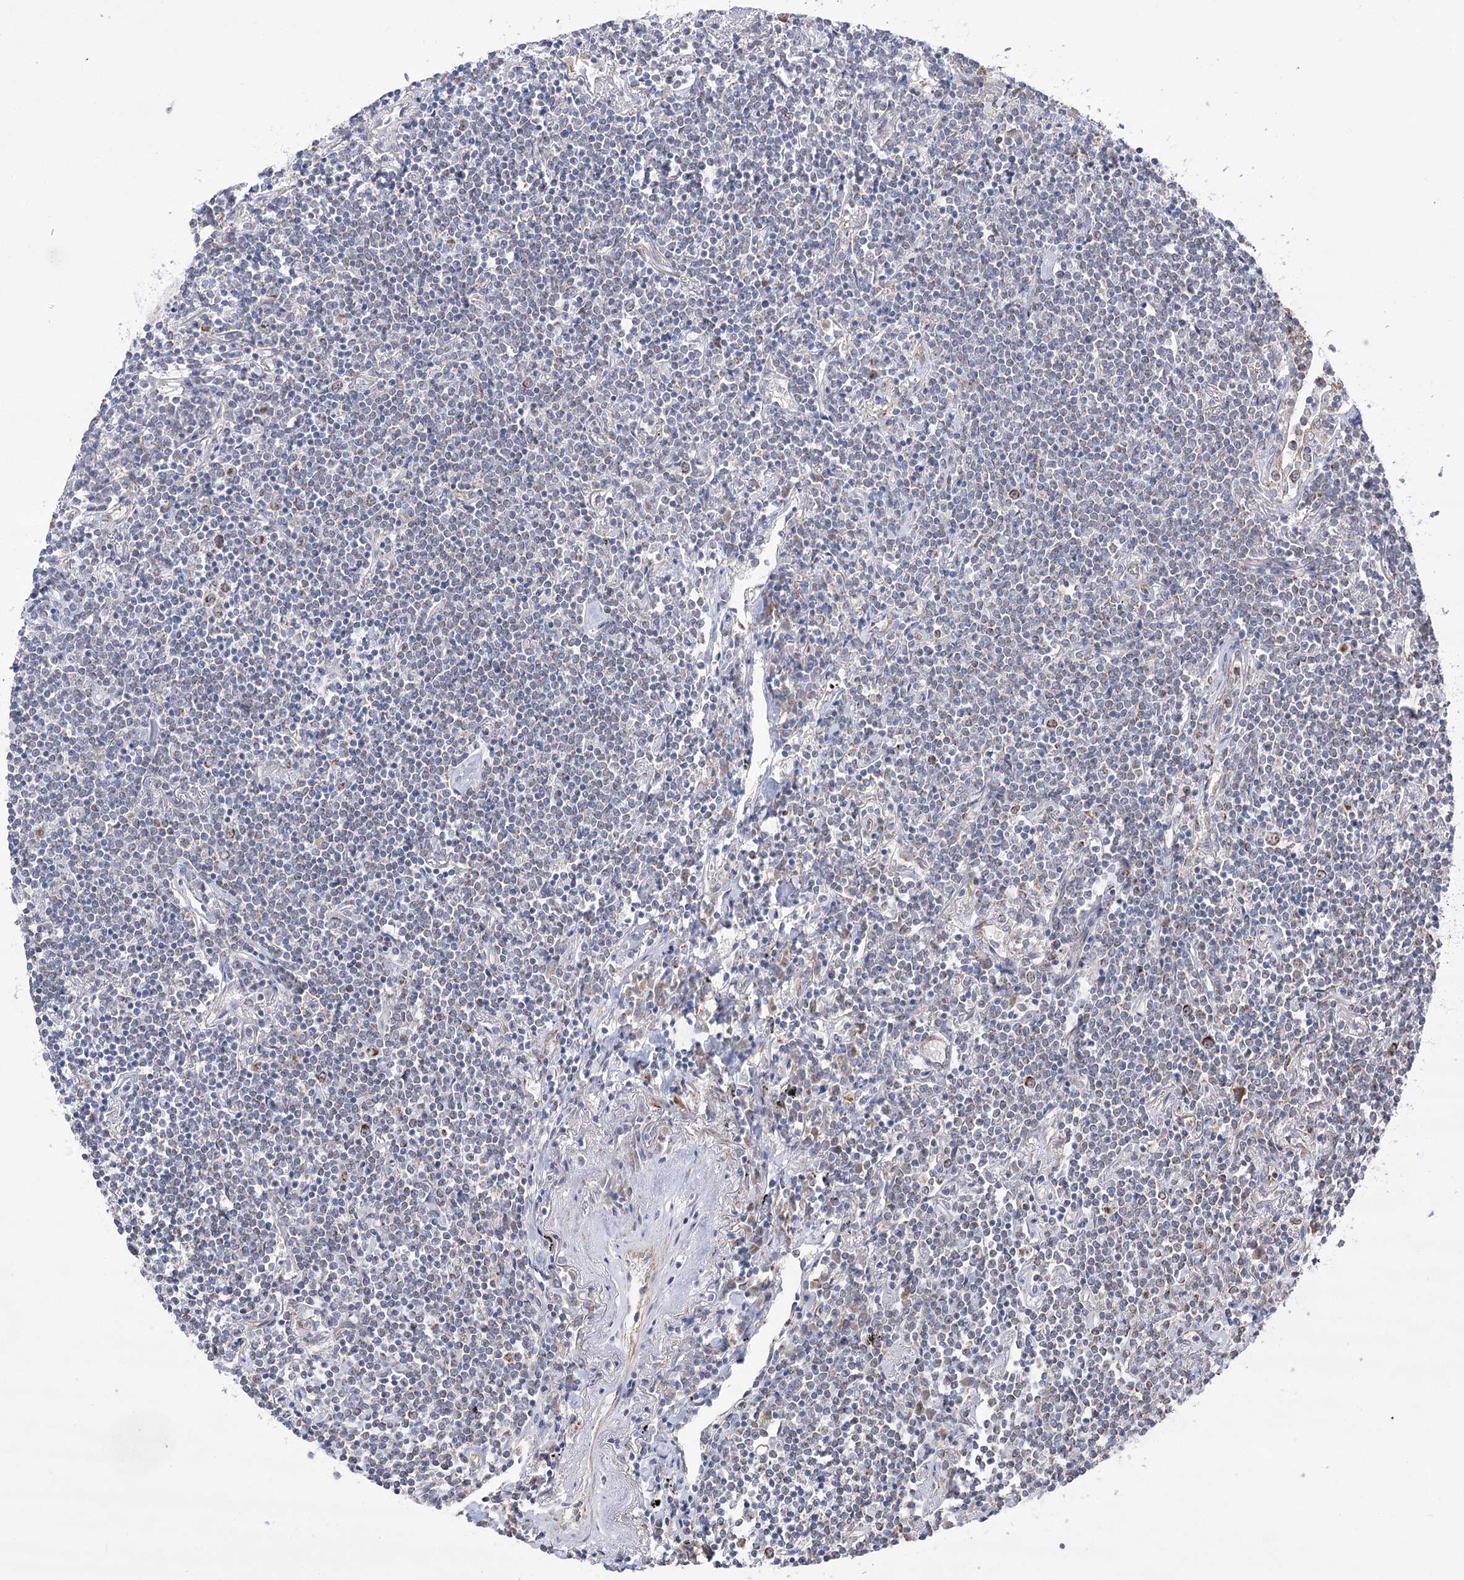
{"staining": {"intensity": "weak", "quantity": "<25%", "location": "cytoplasmic/membranous"}, "tissue": "lymphoma", "cell_type": "Tumor cells", "image_type": "cancer", "snomed": [{"axis": "morphology", "description": "Malignant lymphoma, non-Hodgkin's type, Low grade"}, {"axis": "topography", "description": "Lung"}], "caption": "Immunohistochemical staining of malignant lymphoma, non-Hodgkin's type (low-grade) demonstrates no significant positivity in tumor cells.", "gene": "ECHDC3", "patient": {"sex": "female", "age": 71}}